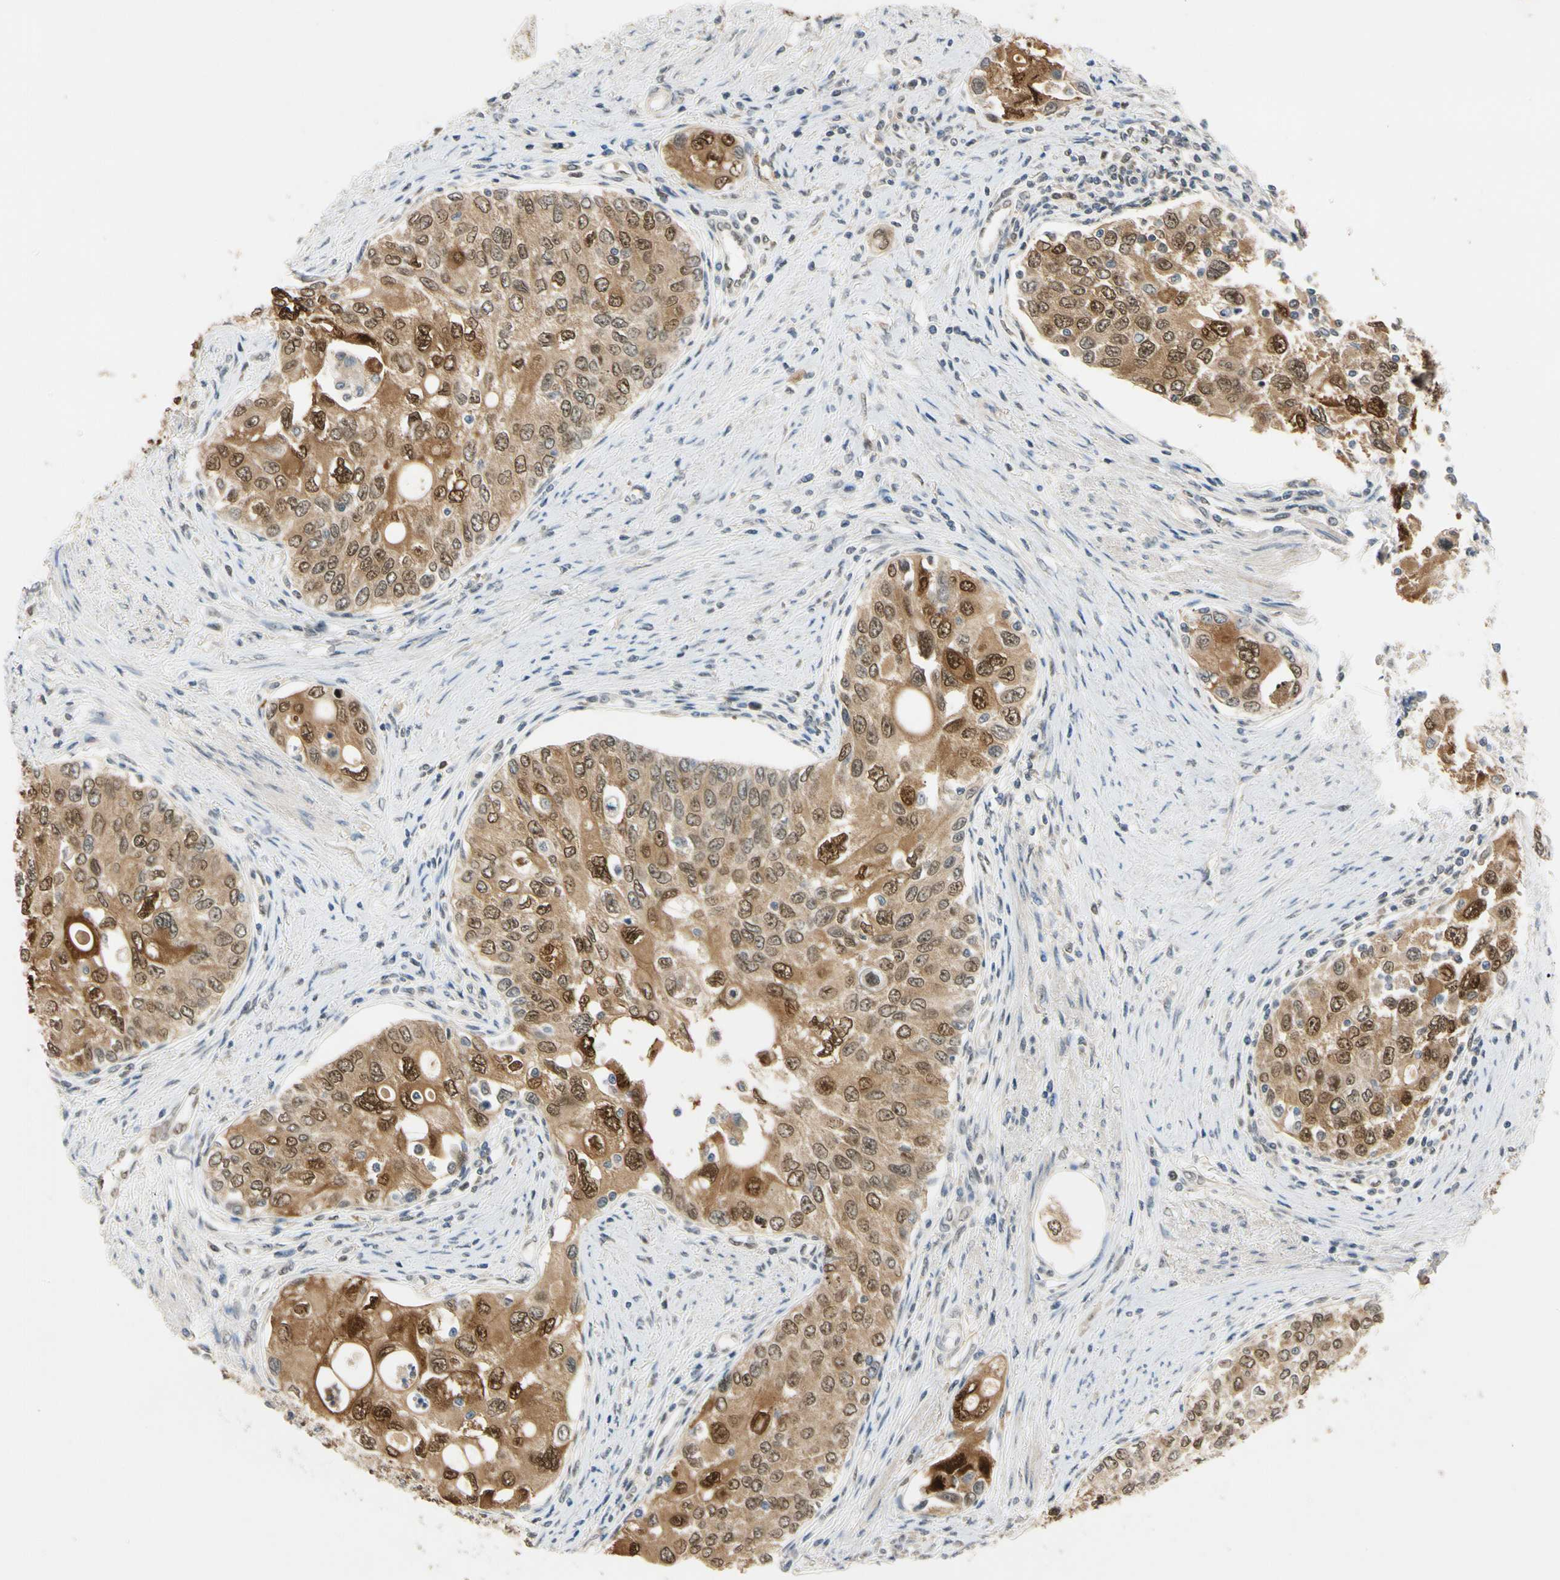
{"staining": {"intensity": "moderate", "quantity": ">75%", "location": "cytoplasmic/membranous,nuclear"}, "tissue": "urothelial cancer", "cell_type": "Tumor cells", "image_type": "cancer", "snomed": [{"axis": "morphology", "description": "Urothelial carcinoma, High grade"}, {"axis": "topography", "description": "Urinary bladder"}], "caption": "Protein expression analysis of urothelial cancer shows moderate cytoplasmic/membranous and nuclear staining in about >75% of tumor cells.", "gene": "RIOX2", "patient": {"sex": "female", "age": 56}}